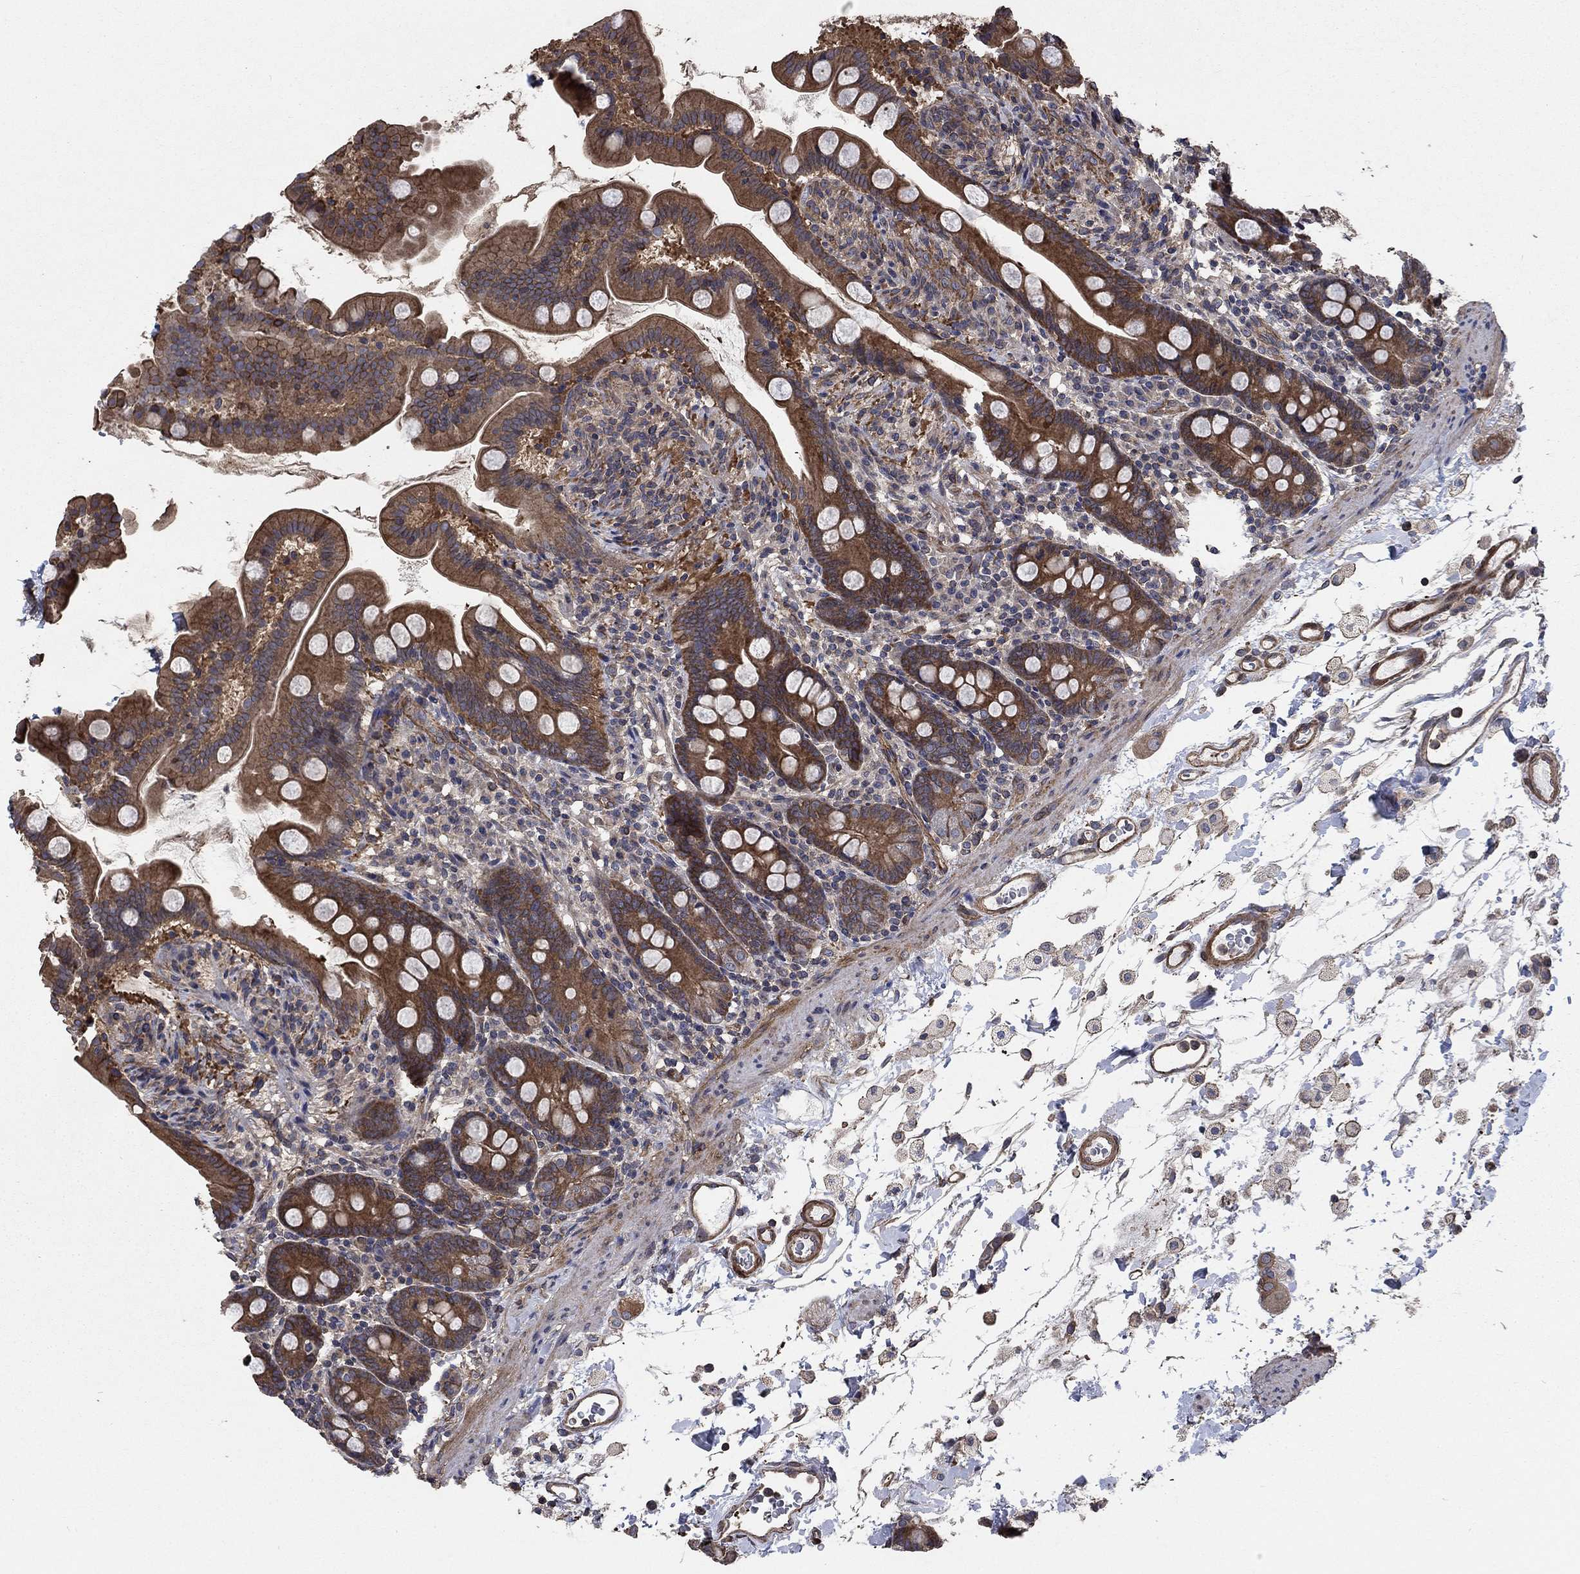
{"staining": {"intensity": "moderate", "quantity": "25%-75%", "location": "cytoplasmic/membranous"}, "tissue": "small intestine", "cell_type": "Glandular cells", "image_type": "normal", "snomed": [{"axis": "morphology", "description": "Normal tissue, NOS"}, {"axis": "topography", "description": "Small intestine"}], "caption": "Brown immunohistochemical staining in normal small intestine reveals moderate cytoplasmic/membranous positivity in about 25%-75% of glandular cells.", "gene": "PDE3A", "patient": {"sex": "female", "age": 44}}